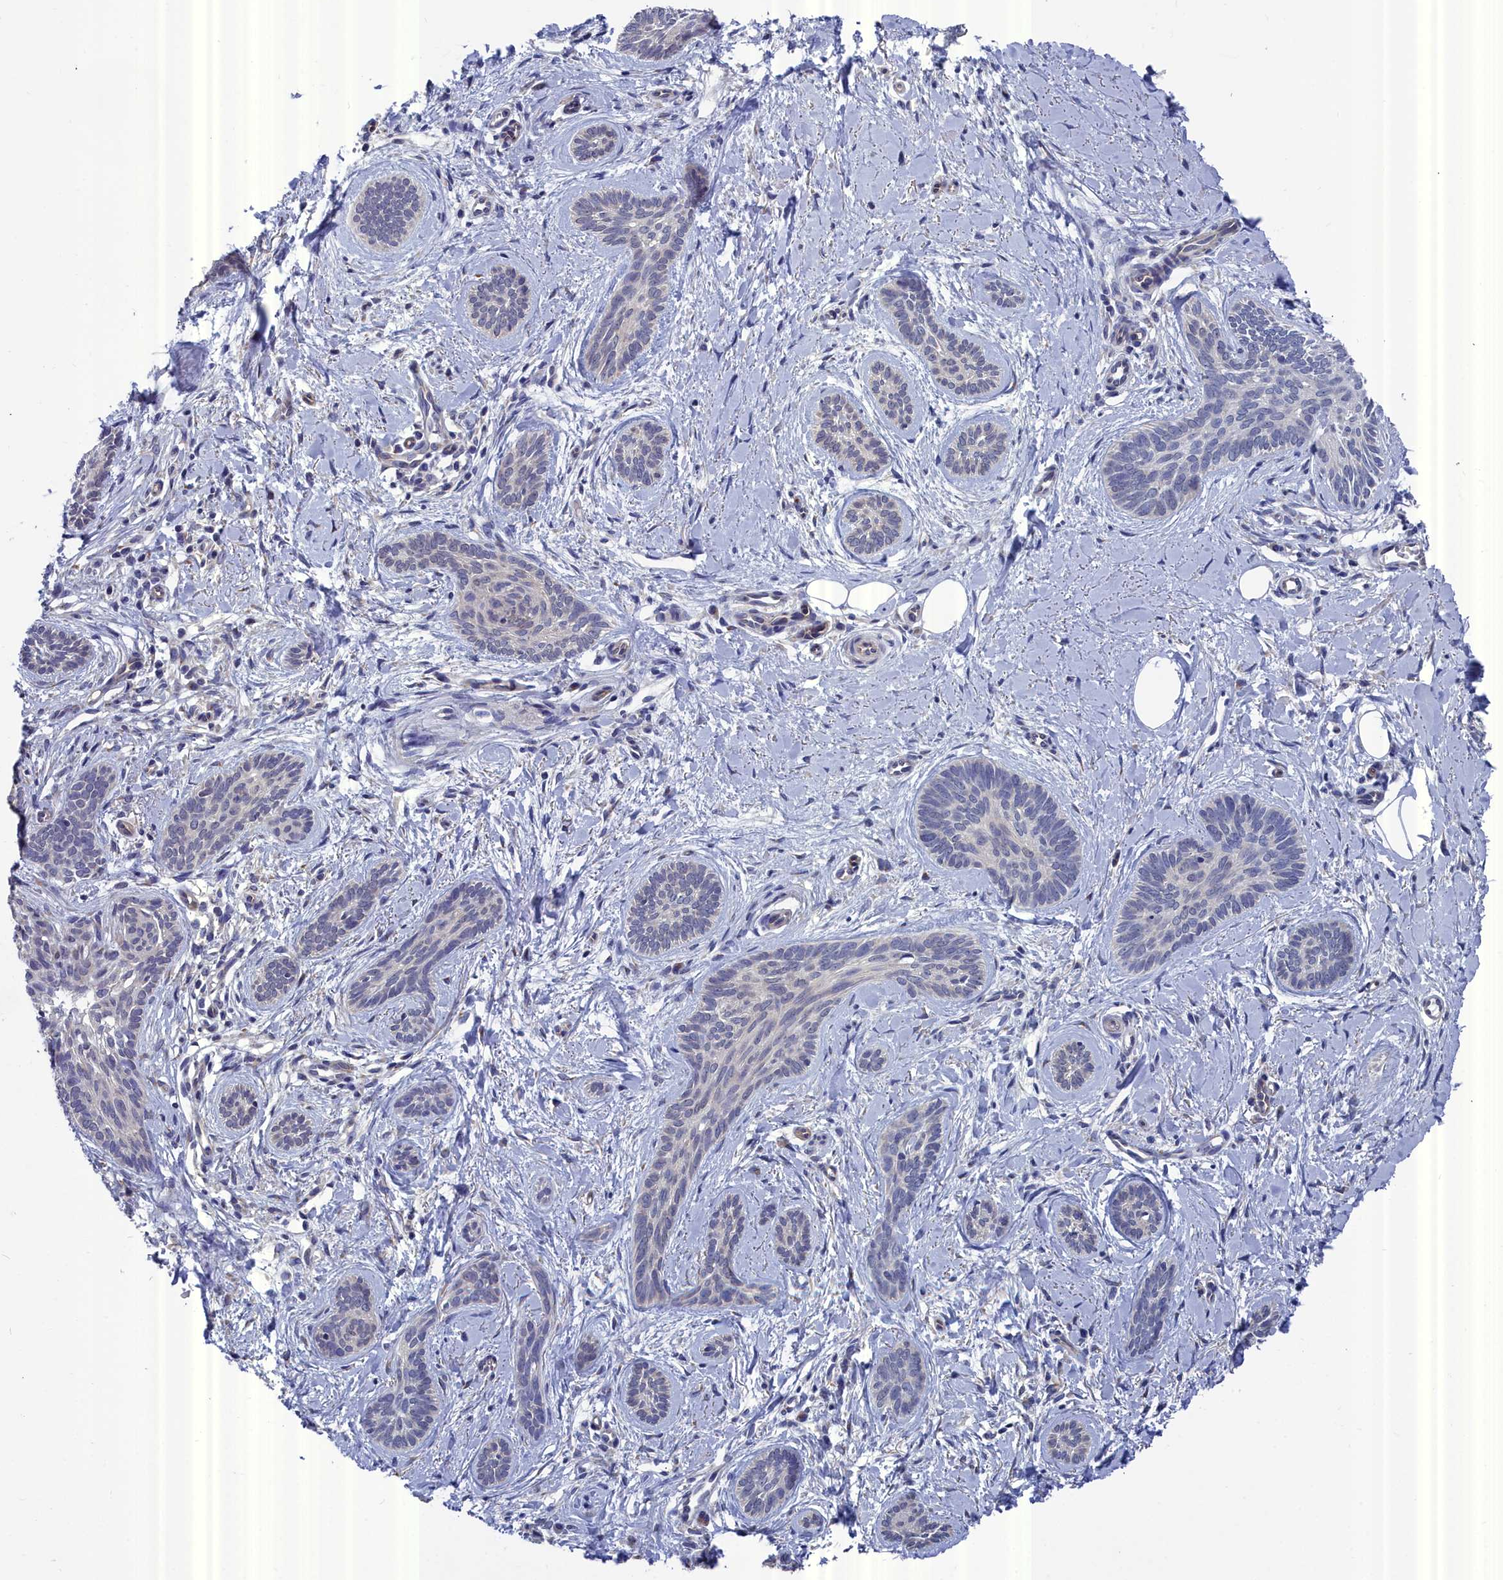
{"staining": {"intensity": "negative", "quantity": "none", "location": "none"}, "tissue": "skin cancer", "cell_type": "Tumor cells", "image_type": "cancer", "snomed": [{"axis": "morphology", "description": "Basal cell carcinoma"}, {"axis": "topography", "description": "Skin"}], "caption": "Skin cancer (basal cell carcinoma) stained for a protein using IHC shows no positivity tumor cells.", "gene": "RDX", "patient": {"sex": "female", "age": 81}}